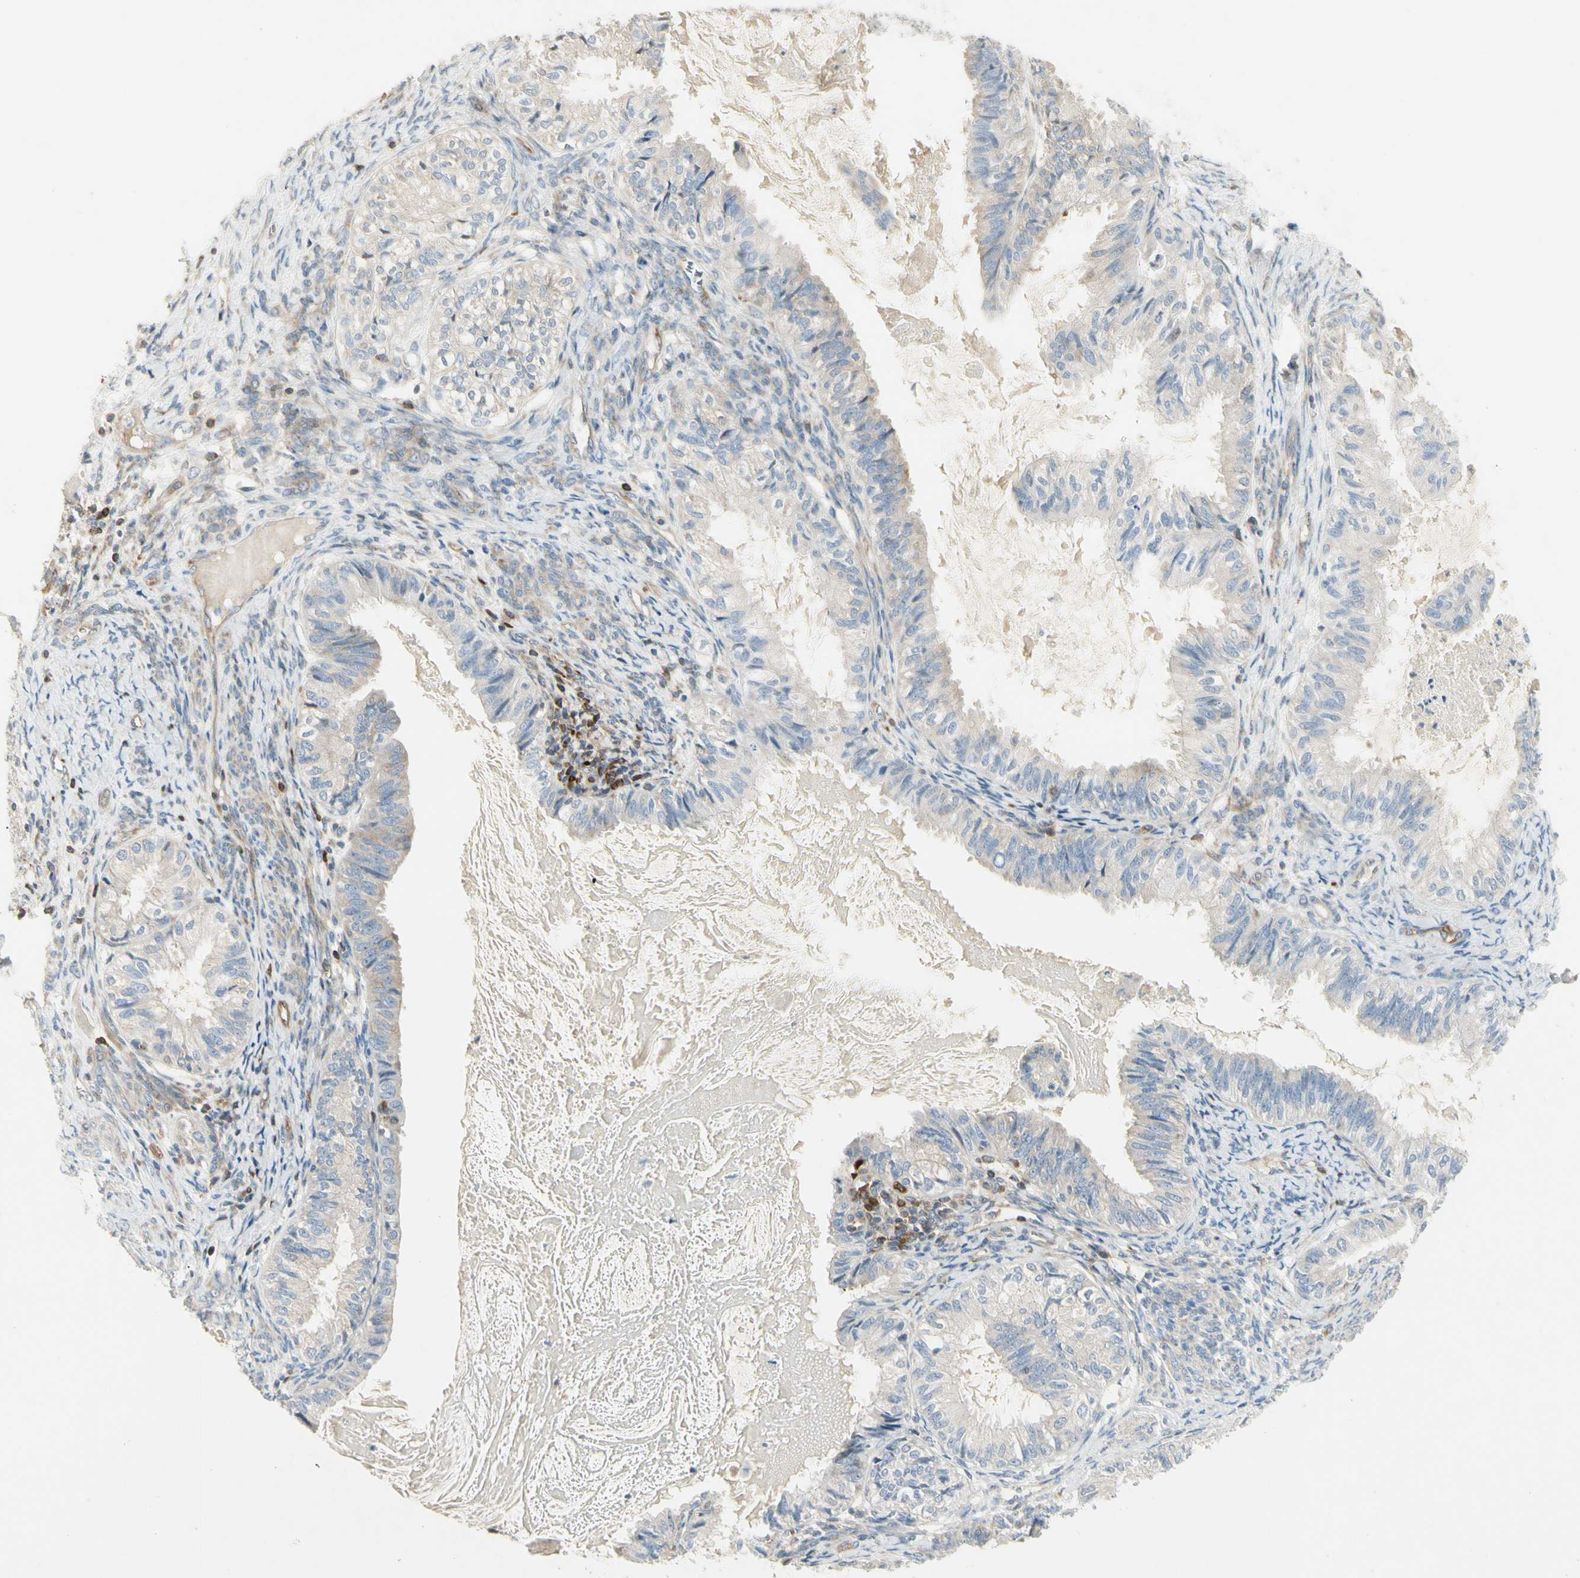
{"staining": {"intensity": "weak", "quantity": "25%-75%", "location": "cytoplasmic/membranous"}, "tissue": "cervical cancer", "cell_type": "Tumor cells", "image_type": "cancer", "snomed": [{"axis": "morphology", "description": "Normal tissue, NOS"}, {"axis": "morphology", "description": "Adenocarcinoma, NOS"}, {"axis": "topography", "description": "Cervix"}, {"axis": "topography", "description": "Endometrium"}], "caption": "Approximately 25%-75% of tumor cells in cervical adenocarcinoma exhibit weak cytoplasmic/membranous protein expression as visualized by brown immunohistochemical staining.", "gene": "NFKB2", "patient": {"sex": "female", "age": 86}}